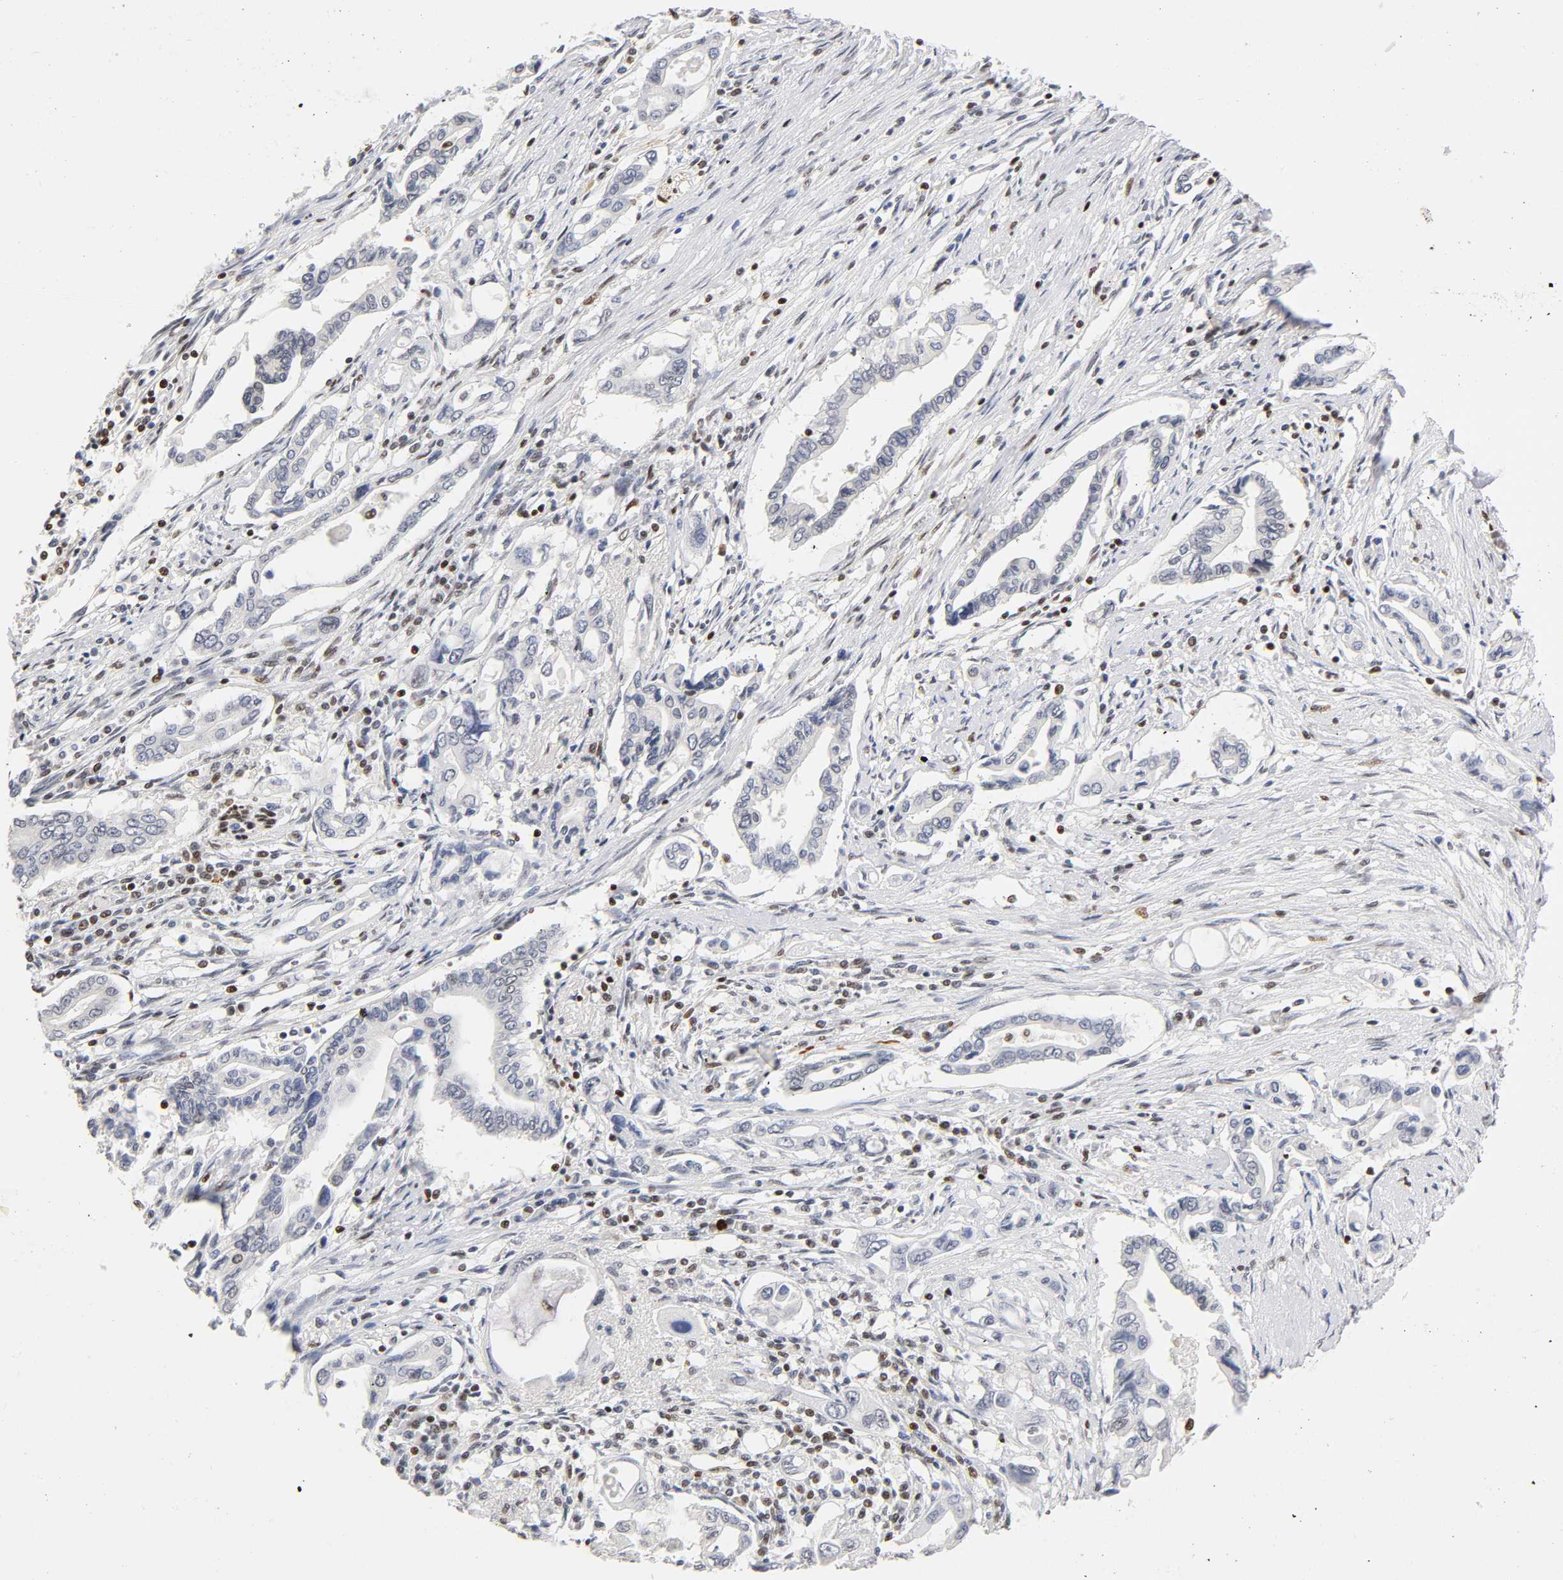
{"staining": {"intensity": "negative", "quantity": "none", "location": "none"}, "tissue": "pancreatic cancer", "cell_type": "Tumor cells", "image_type": "cancer", "snomed": [{"axis": "morphology", "description": "Adenocarcinoma, NOS"}, {"axis": "topography", "description": "Pancreas"}], "caption": "Immunohistochemistry (IHC) image of neoplastic tissue: pancreatic adenocarcinoma stained with DAB displays no significant protein positivity in tumor cells.", "gene": "NR3C1", "patient": {"sex": "female", "age": 57}}